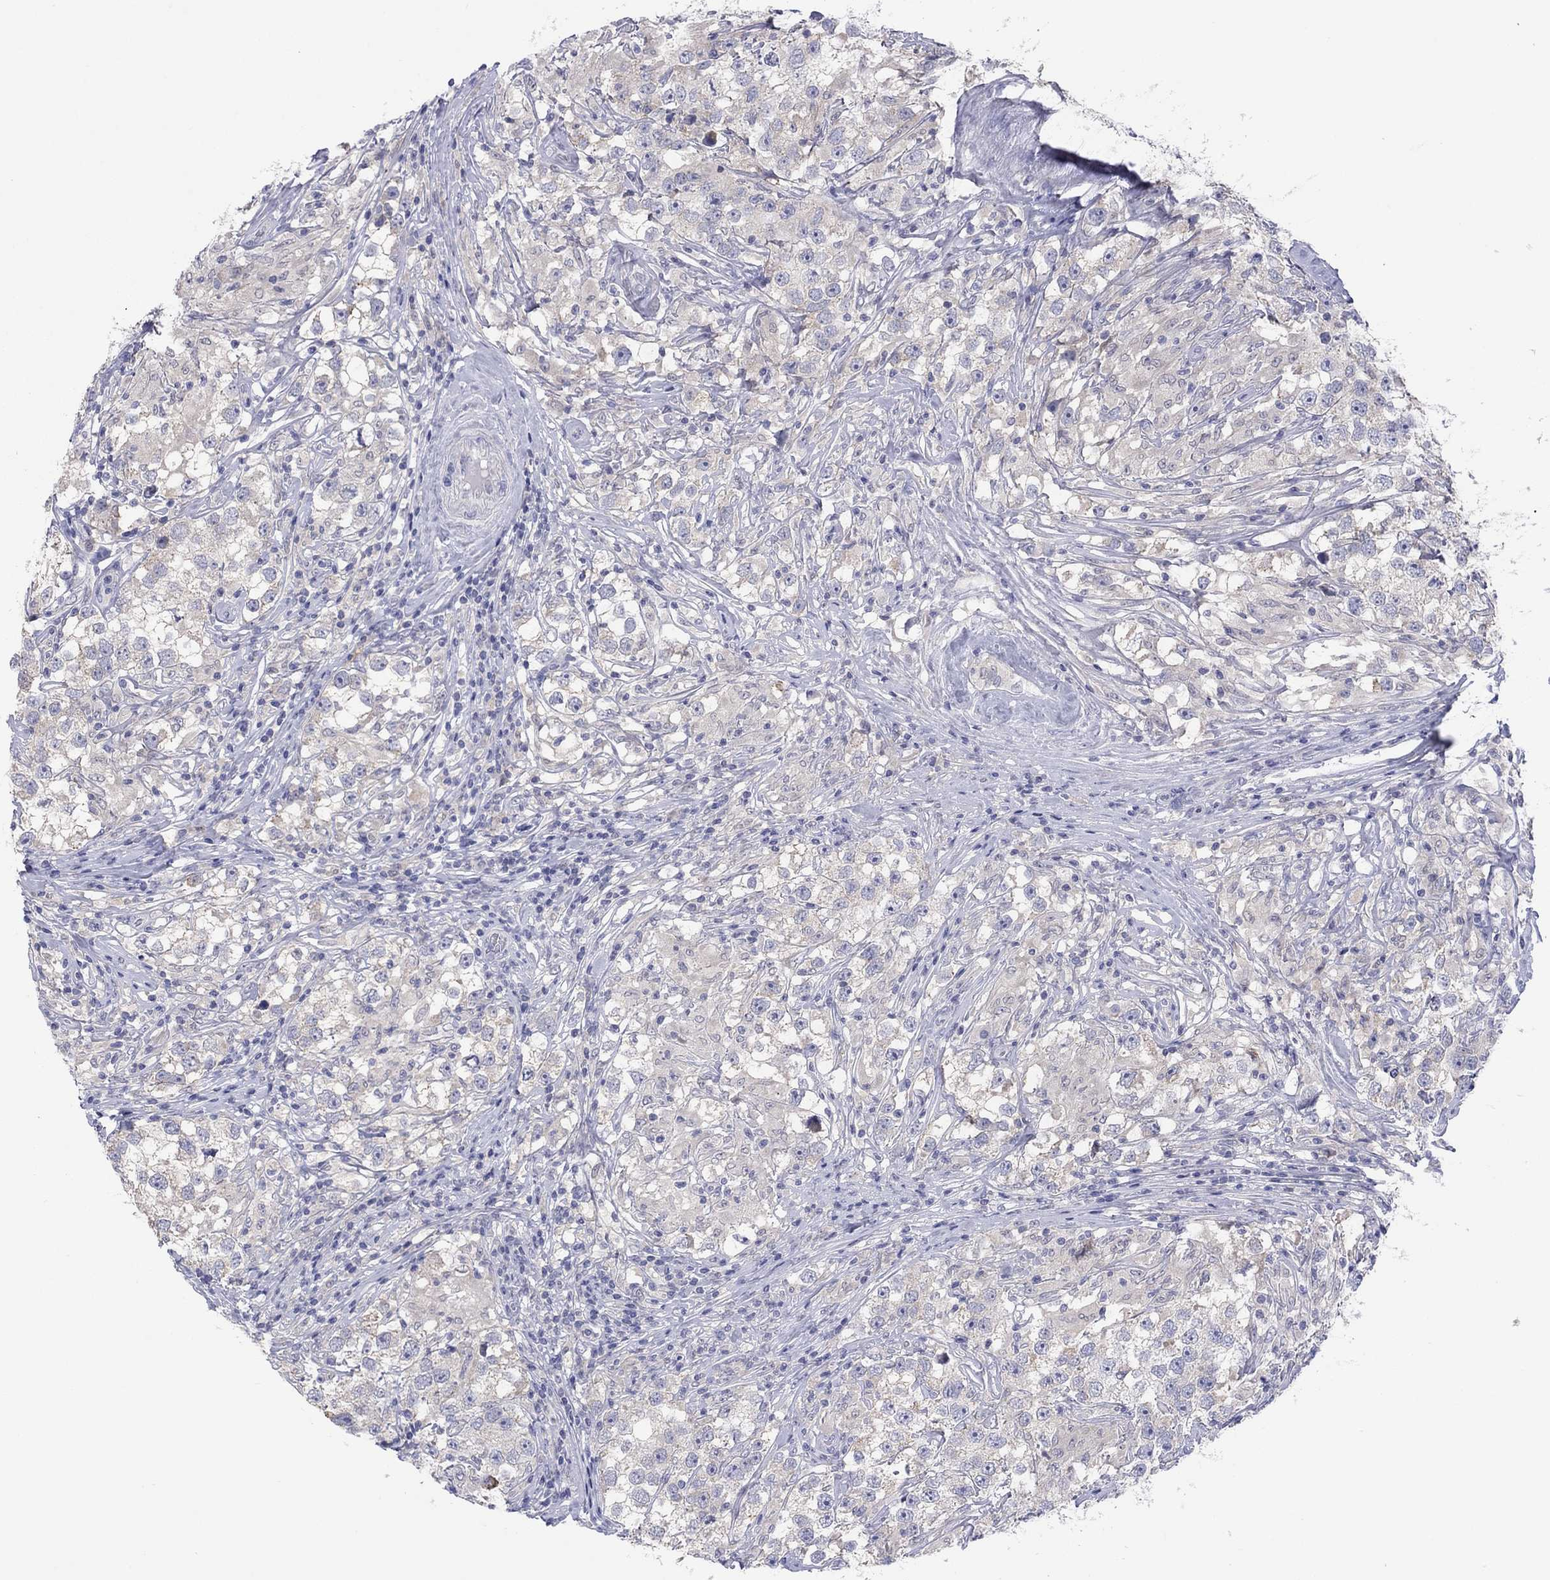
{"staining": {"intensity": "negative", "quantity": "none", "location": "none"}, "tissue": "testis cancer", "cell_type": "Tumor cells", "image_type": "cancer", "snomed": [{"axis": "morphology", "description": "Seminoma, NOS"}, {"axis": "topography", "description": "Testis"}], "caption": "This photomicrograph is of testis seminoma stained with IHC to label a protein in brown with the nuclei are counter-stained blue. There is no staining in tumor cells.", "gene": "CYP2B6", "patient": {"sex": "male", "age": 46}}